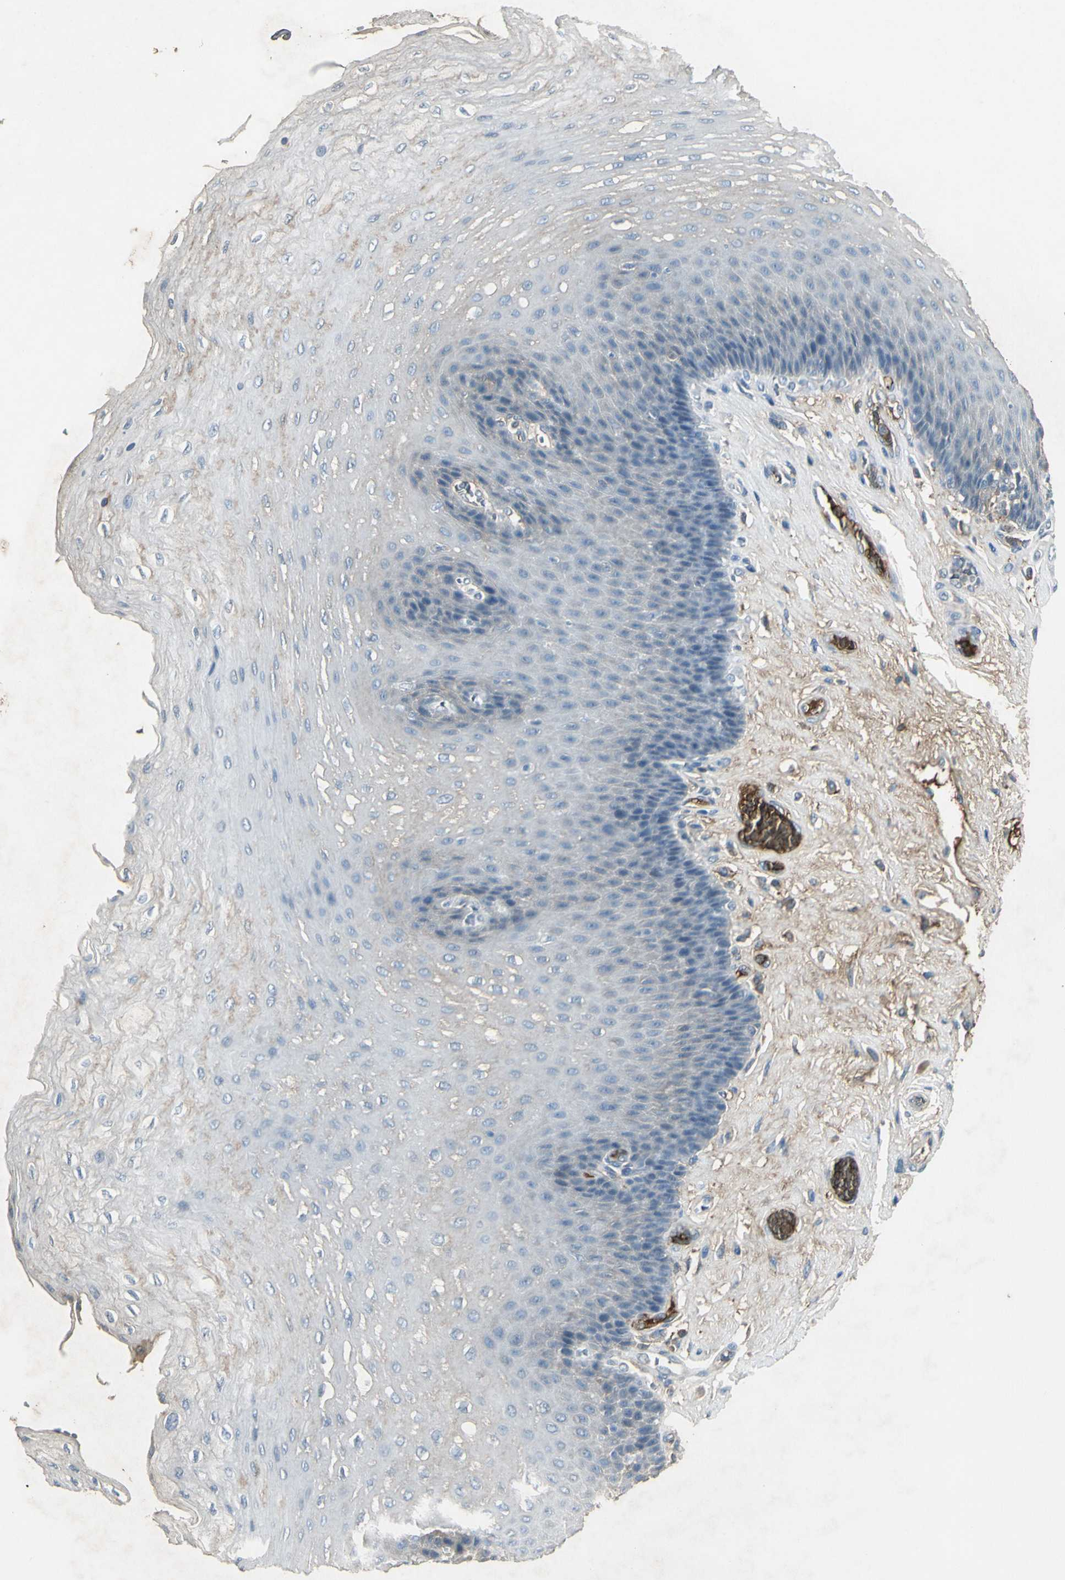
{"staining": {"intensity": "moderate", "quantity": "<25%", "location": "cytoplasmic/membranous"}, "tissue": "esophagus", "cell_type": "Squamous epithelial cells", "image_type": "normal", "snomed": [{"axis": "morphology", "description": "Normal tissue, NOS"}, {"axis": "topography", "description": "Esophagus"}], "caption": "Brown immunohistochemical staining in unremarkable esophagus demonstrates moderate cytoplasmic/membranous staining in about <25% of squamous epithelial cells.", "gene": "IGHM", "patient": {"sex": "female", "age": 72}}